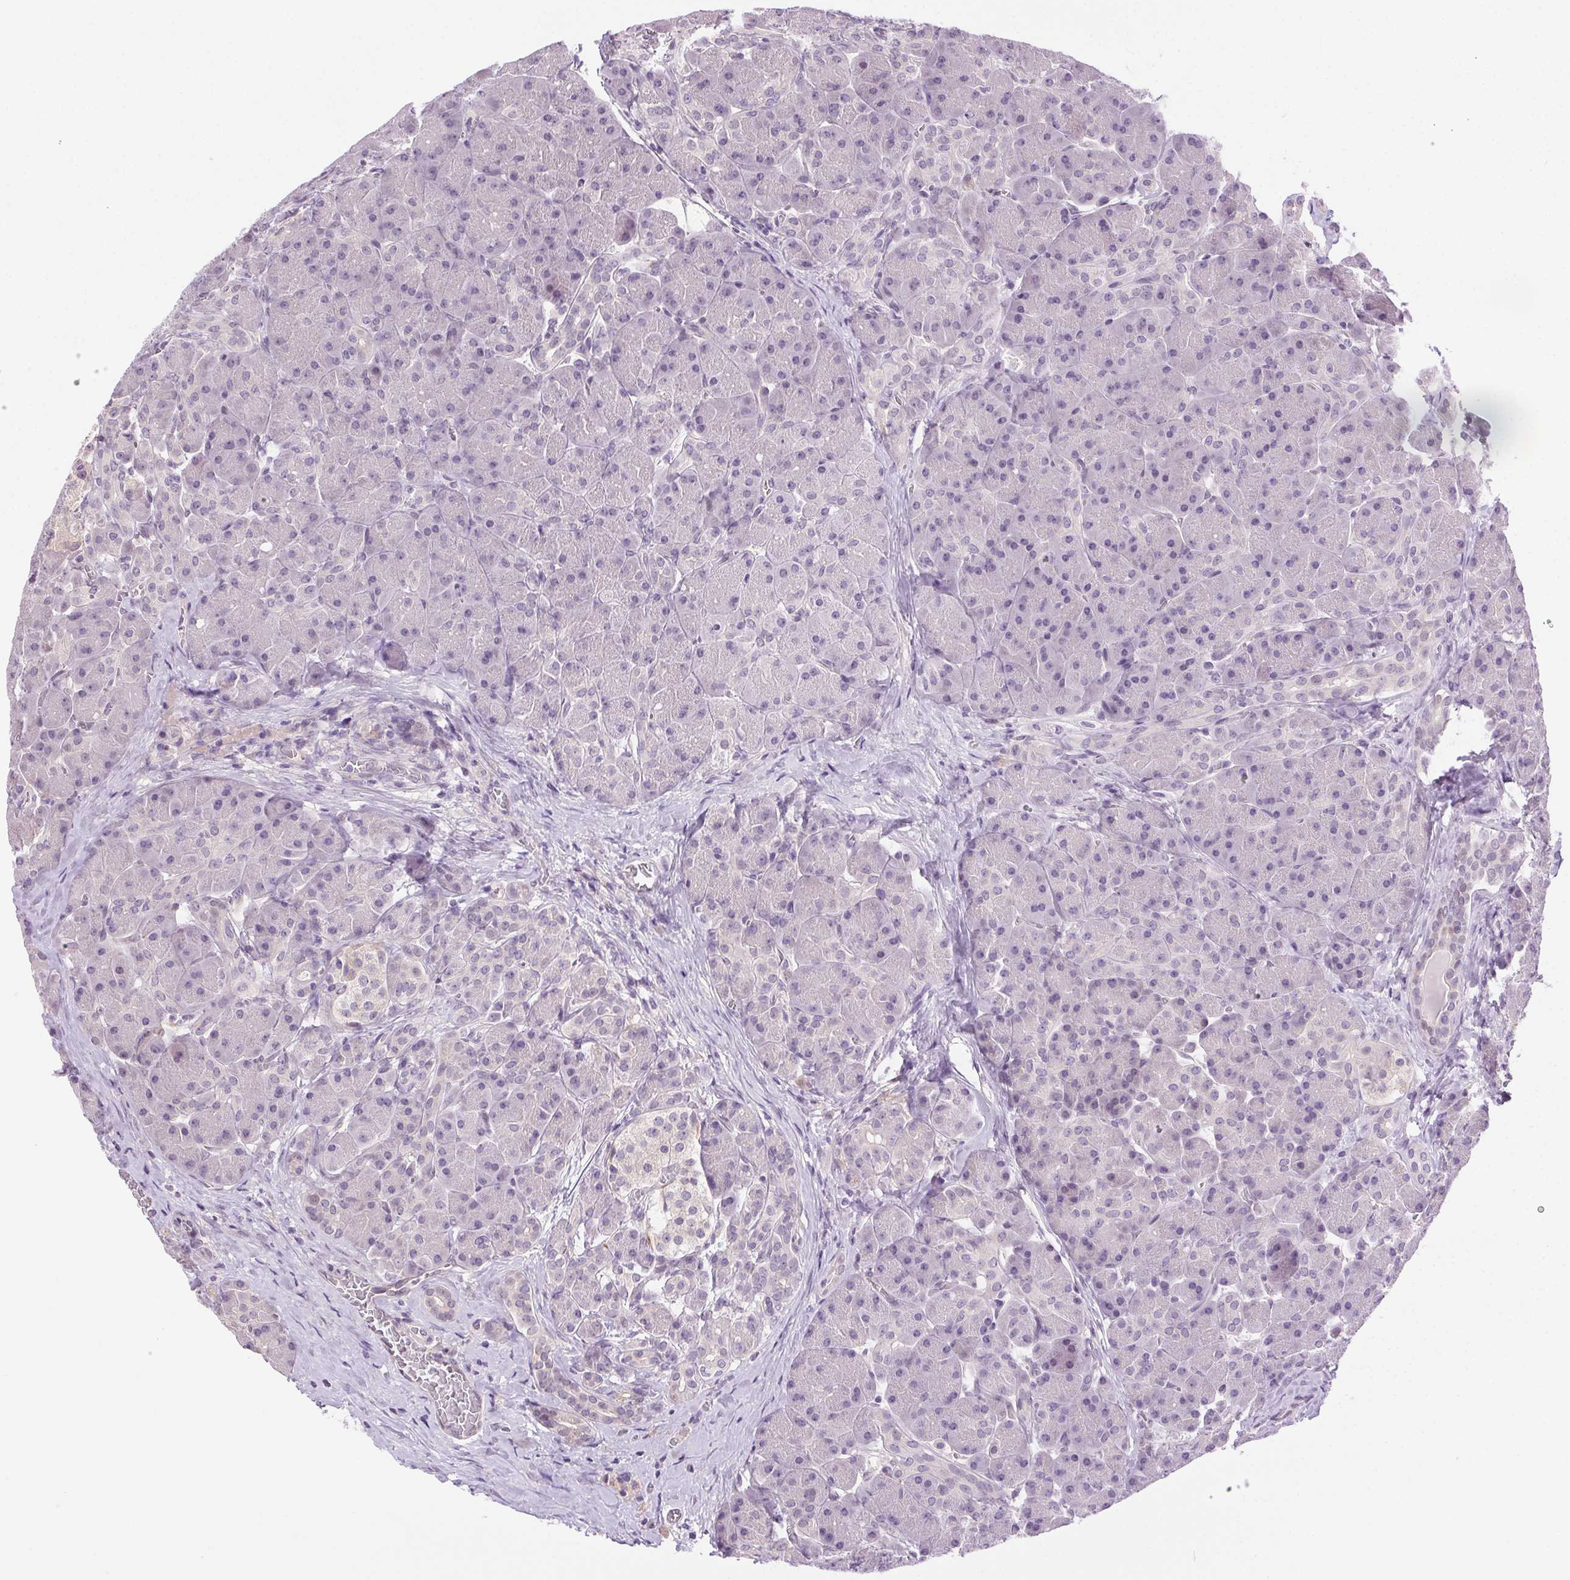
{"staining": {"intensity": "negative", "quantity": "none", "location": "none"}, "tissue": "pancreas", "cell_type": "Exocrine glandular cells", "image_type": "normal", "snomed": [{"axis": "morphology", "description": "Normal tissue, NOS"}, {"axis": "topography", "description": "Pancreas"}], "caption": "Immunohistochemistry of benign pancreas exhibits no positivity in exocrine glandular cells.", "gene": "SYT11", "patient": {"sex": "male", "age": 55}}